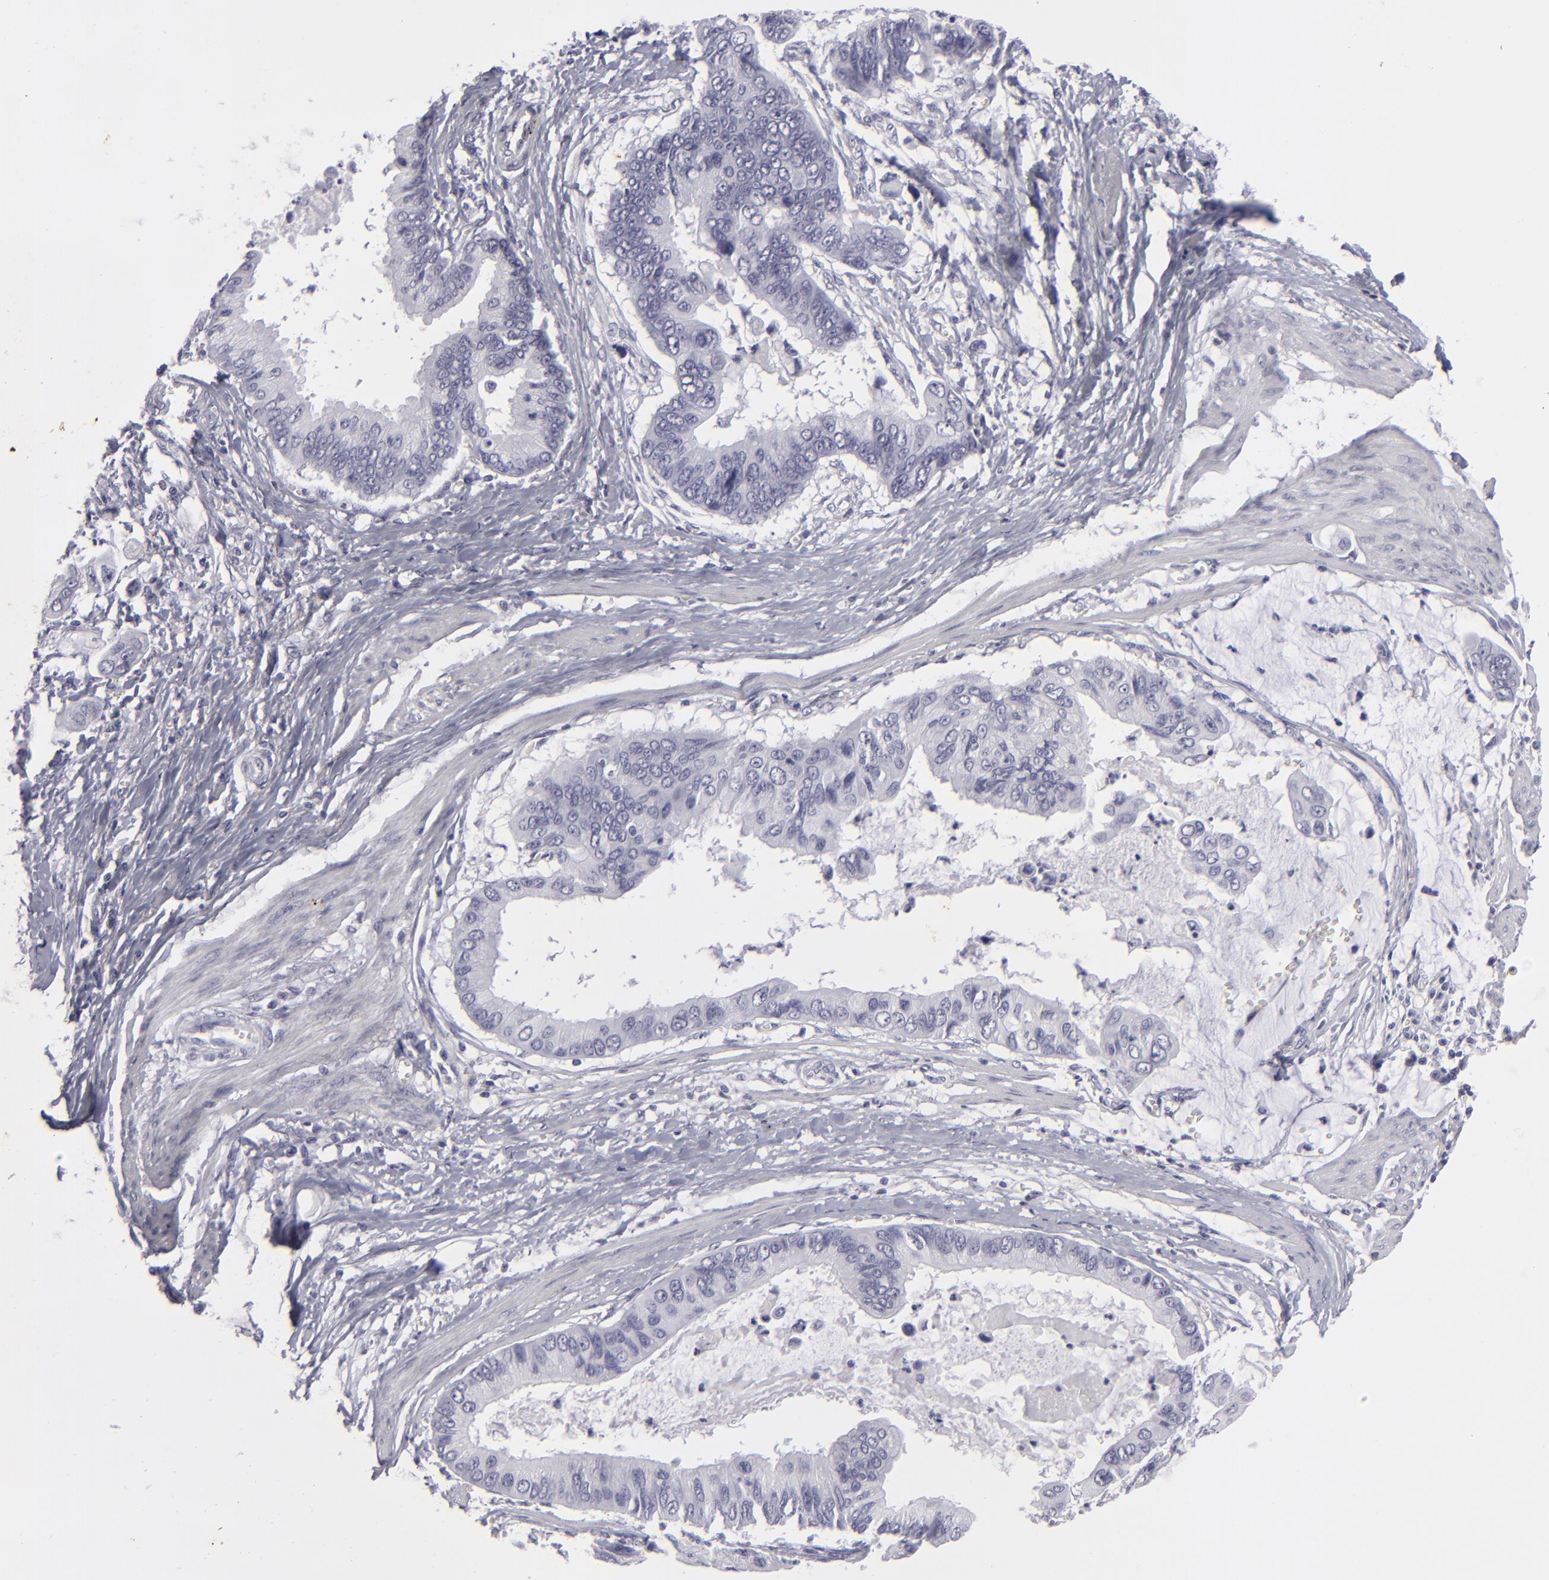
{"staining": {"intensity": "negative", "quantity": "none", "location": "none"}, "tissue": "stomach cancer", "cell_type": "Tumor cells", "image_type": "cancer", "snomed": [{"axis": "morphology", "description": "Adenocarcinoma, NOS"}, {"axis": "topography", "description": "Stomach, upper"}], "caption": "This micrograph is of stomach adenocarcinoma stained with IHC to label a protein in brown with the nuclei are counter-stained blue. There is no expression in tumor cells.", "gene": "KRT1", "patient": {"sex": "male", "age": 80}}